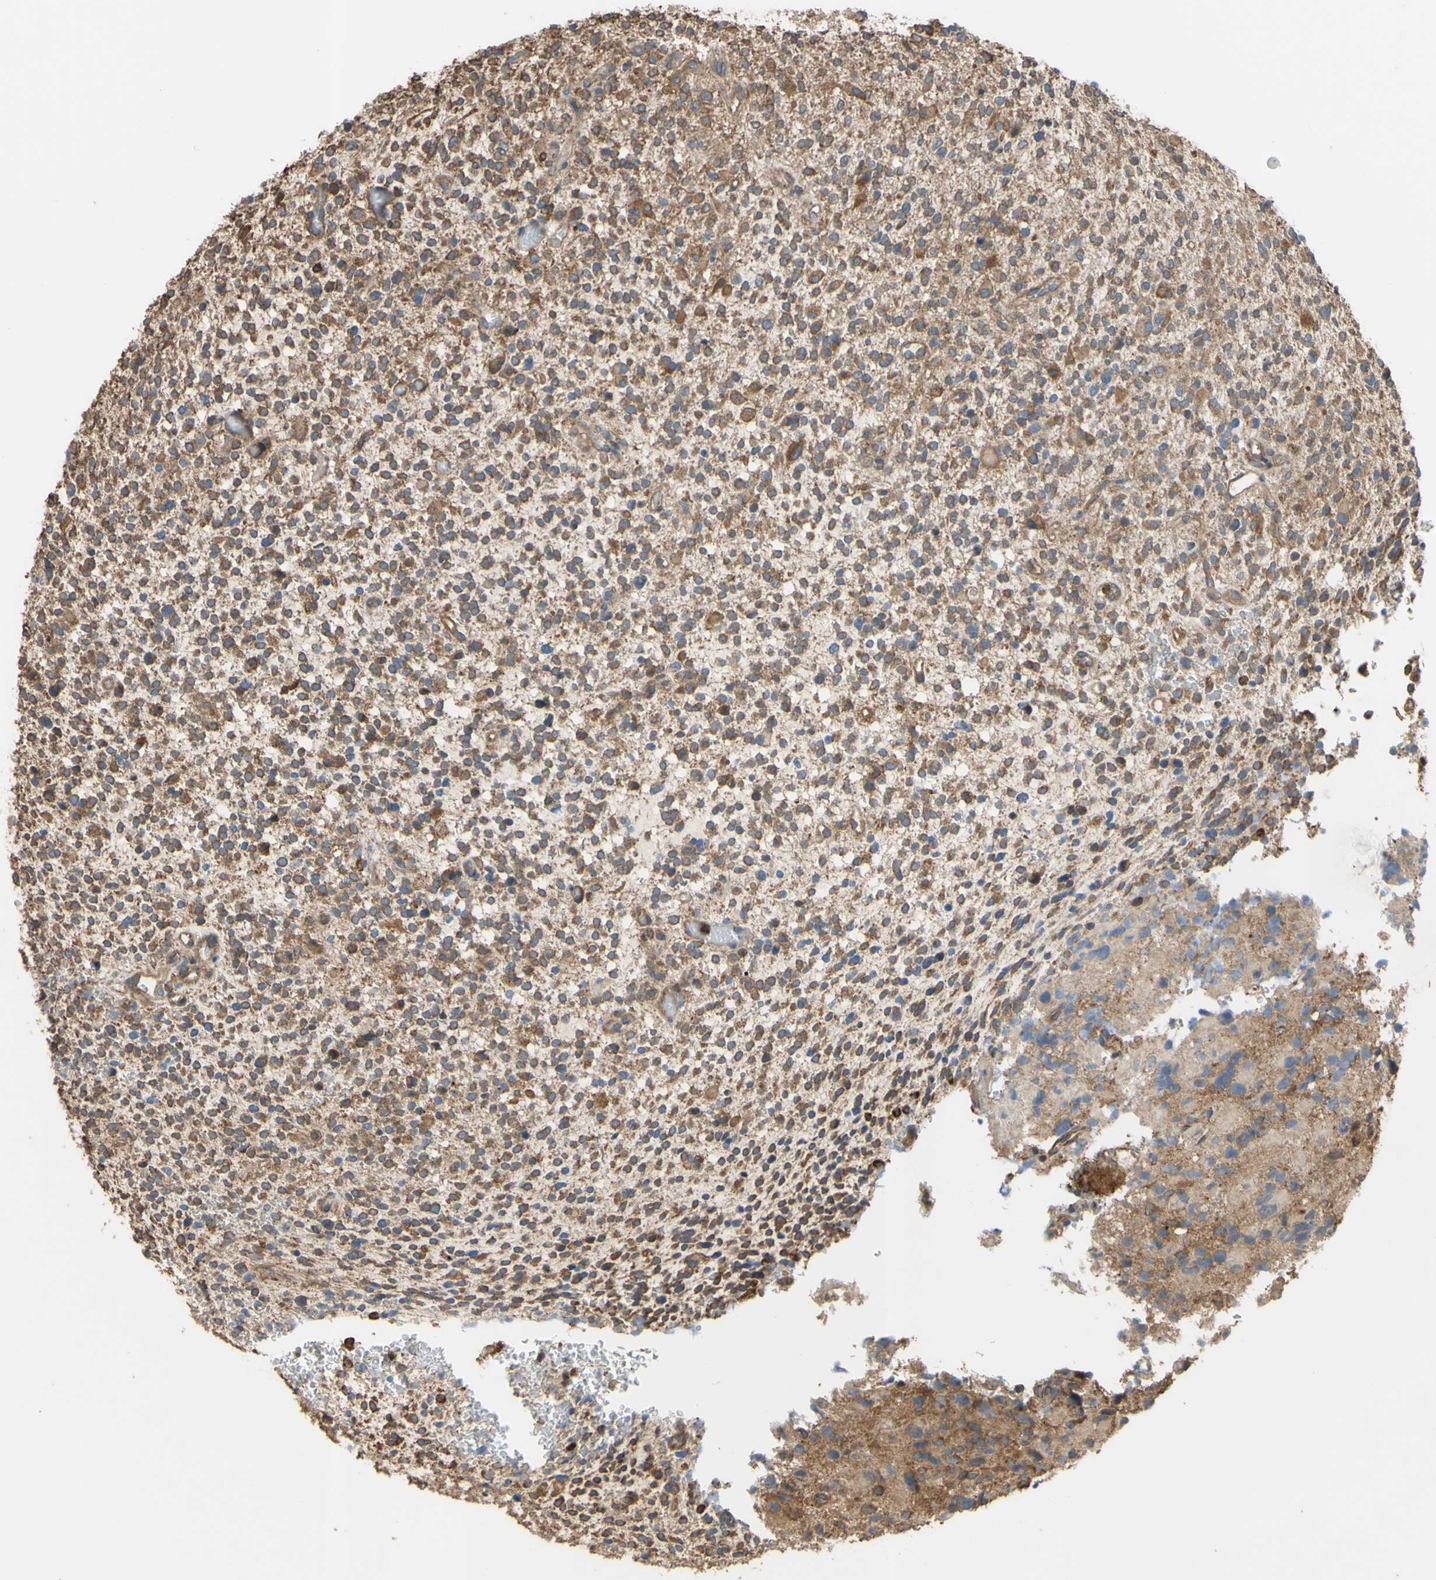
{"staining": {"intensity": "strong", "quantity": ">75%", "location": "cytoplasmic/membranous"}, "tissue": "glioma", "cell_type": "Tumor cells", "image_type": "cancer", "snomed": [{"axis": "morphology", "description": "Glioma, malignant, High grade"}, {"axis": "topography", "description": "Brain"}], "caption": "Glioma stained for a protein displays strong cytoplasmic/membranous positivity in tumor cells.", "gene": "CTTN", "patient": {"sex": "male", "age": 48}}